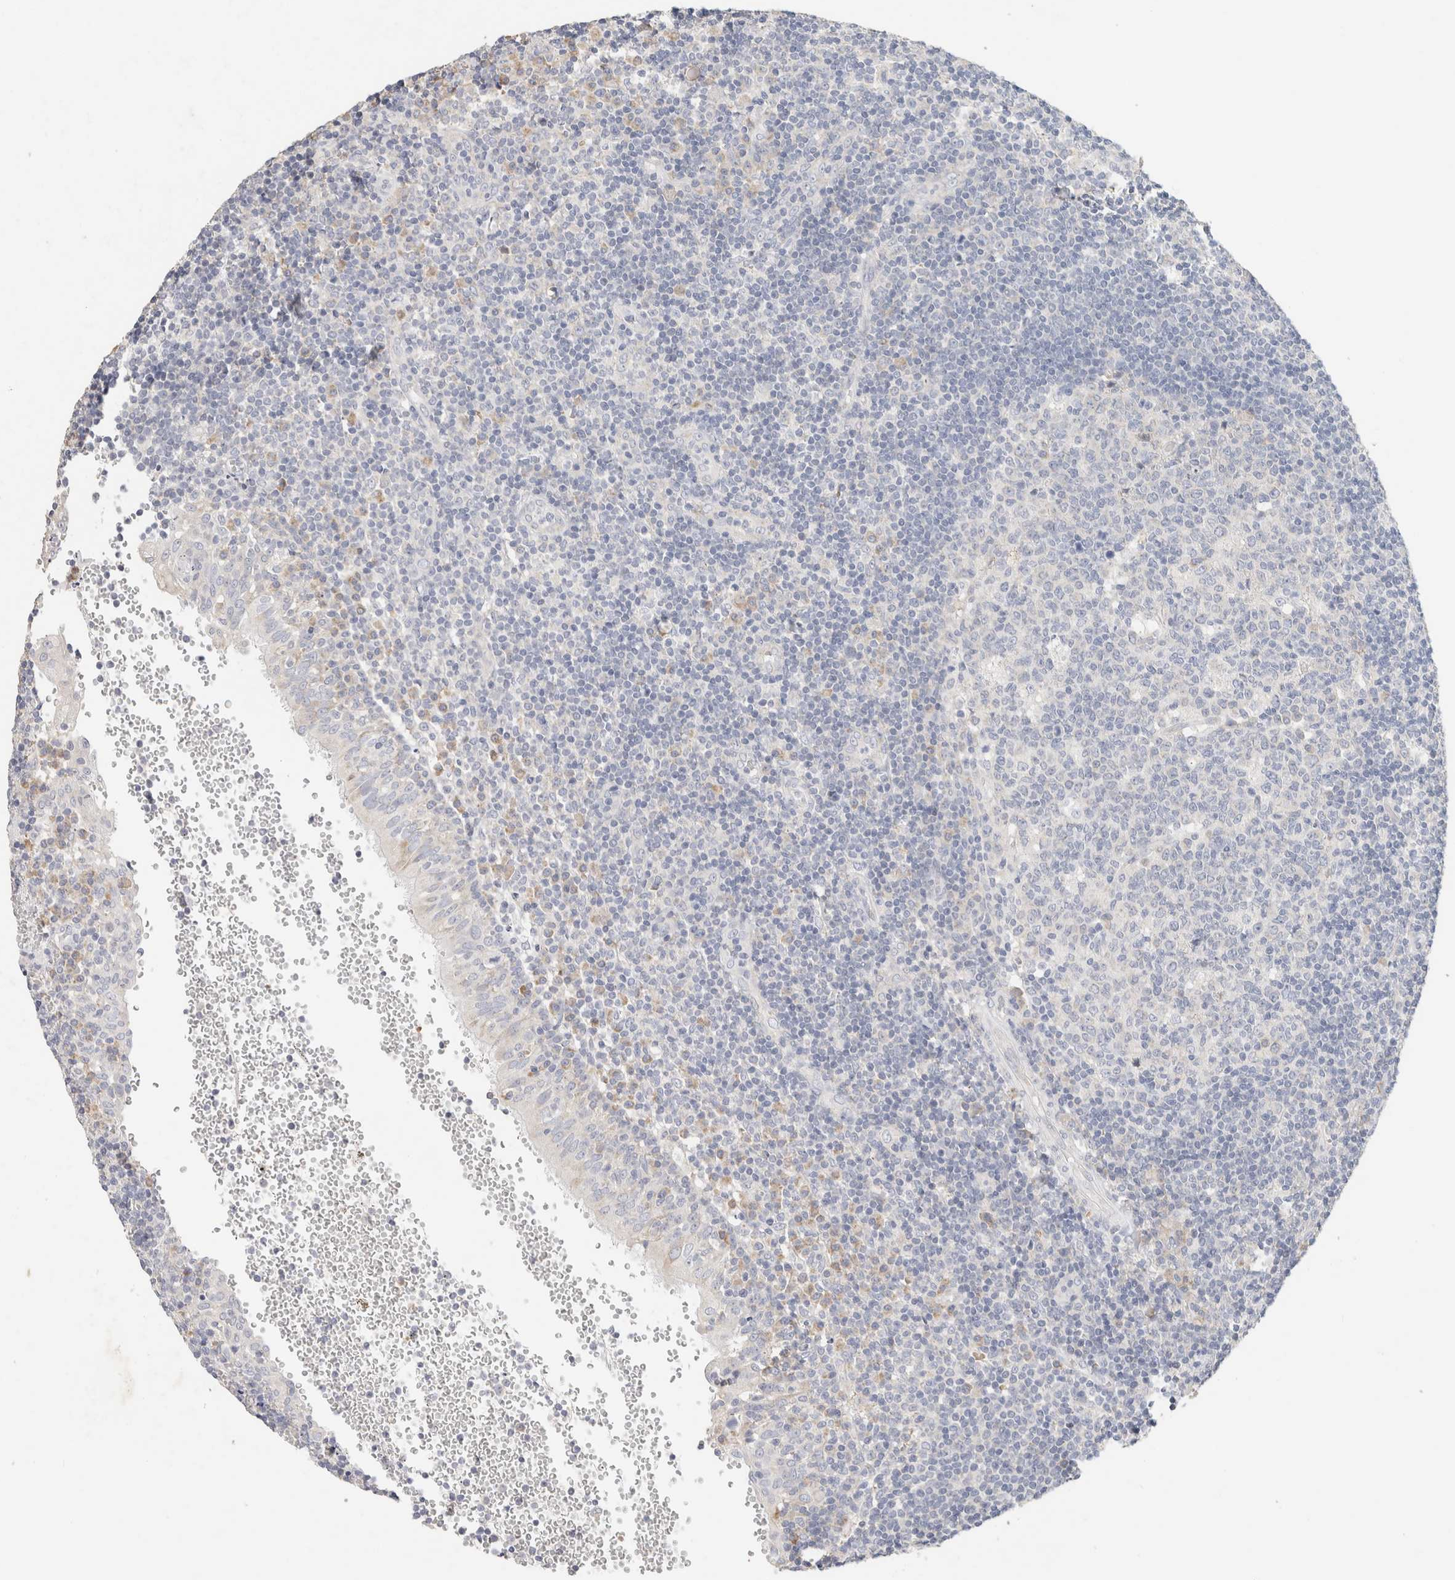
{"staining": {"intensity": "negative", "quantity": "none", "location": "none"}, "tissue": "tonsil", "cell_type": "Germinal center cells", "image_type": "normal", "snomed": [{"axis": "morphology", "description": "Normal tissue, NOS"}, {"axis": "topography", "description": "Tonsil"}], "caption": "Human tonsil stained for a protein using immunohistochemistry (IHC) displays no positivity in germinal center cells.", "gene": "NEFM", "patient": {"sex": "female", "age": 40}}